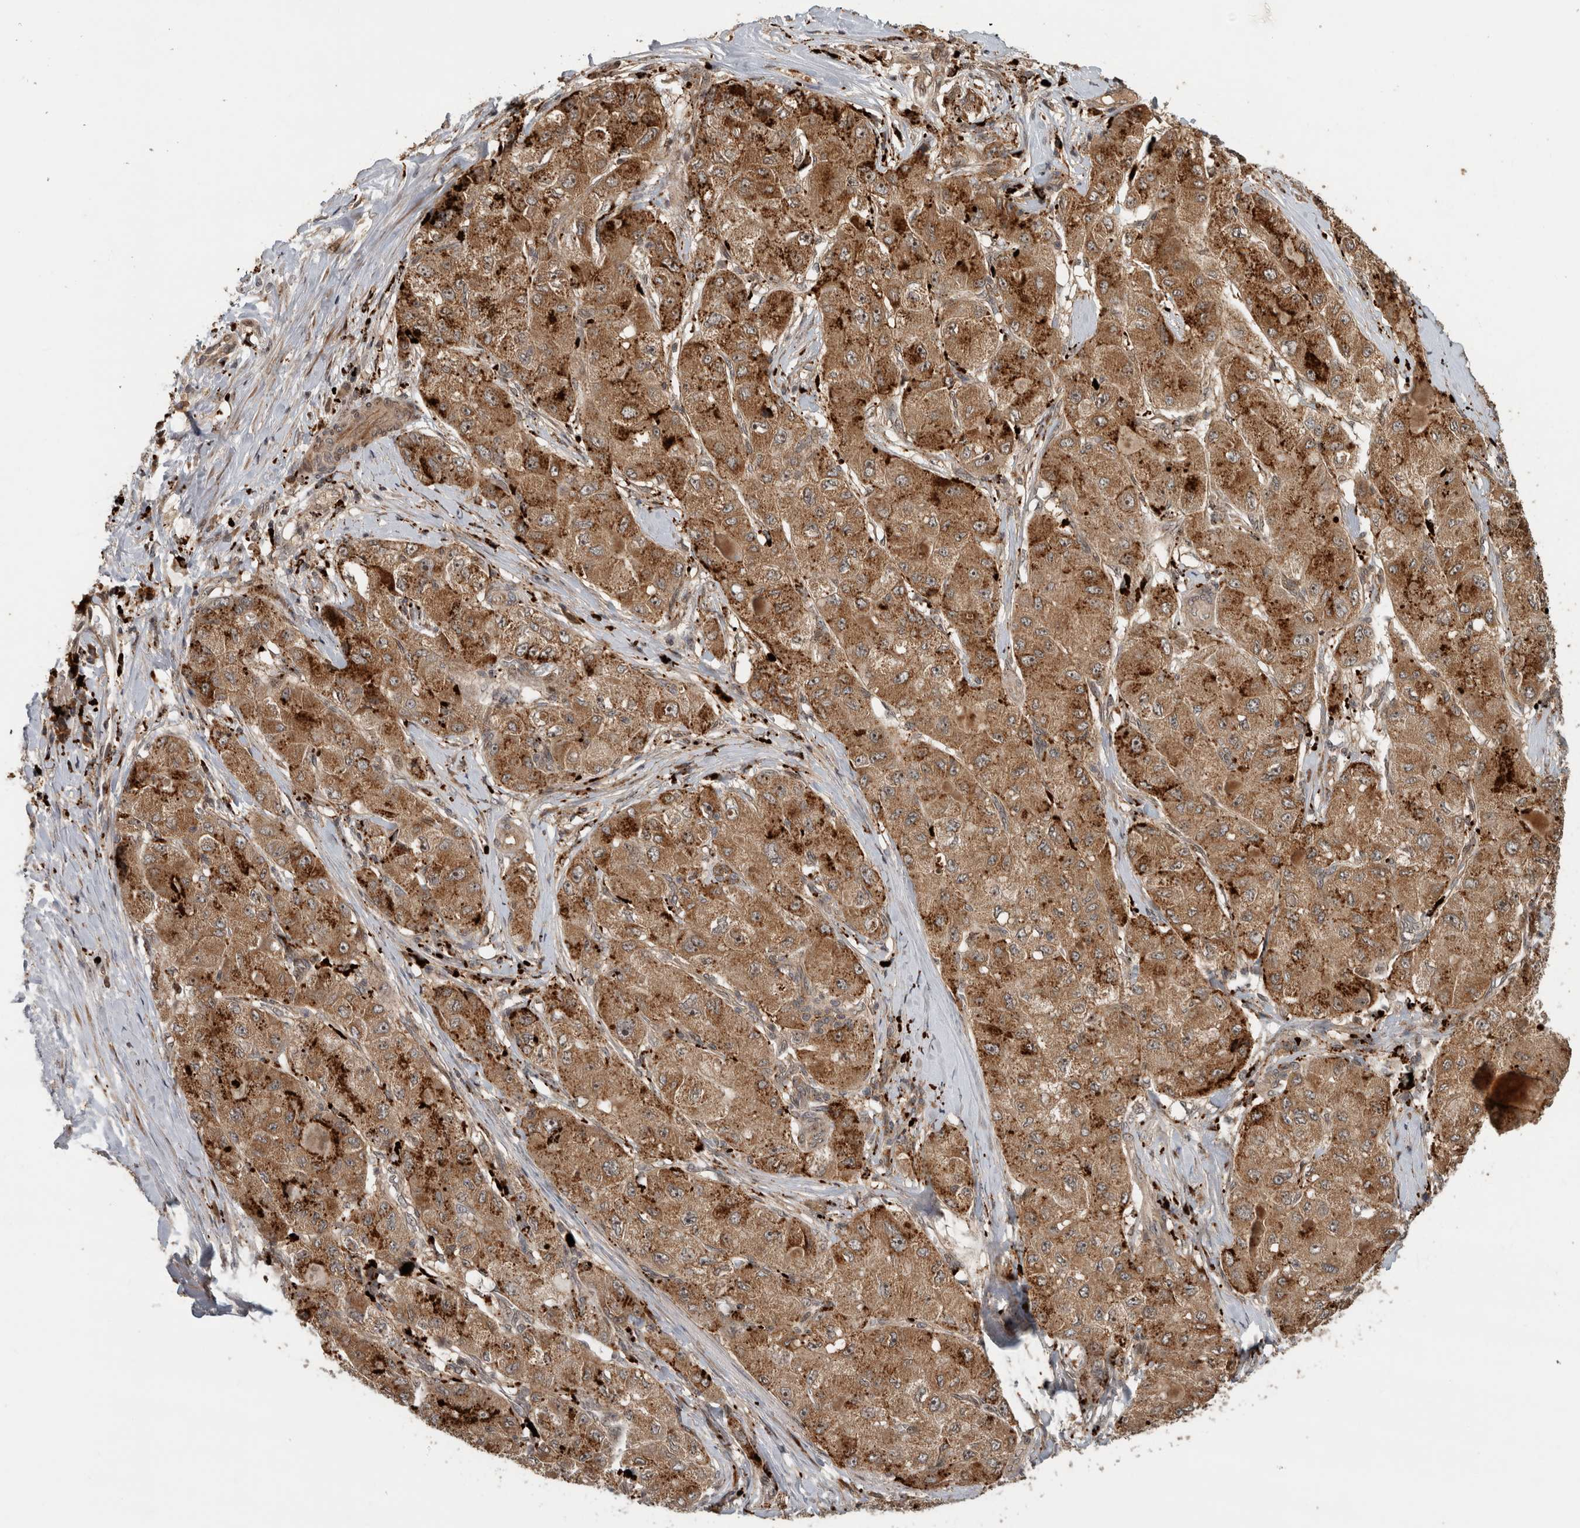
{"staining": {"intensity": "strong", "quantity": ">75%", "location": "cytoplasmic/membranous"}, "tissue": "liver cancer", "cell_type": "Tumor cells", "image_type": "cancer", "snomed": [{"axis": "morphology", "description": "Carcinoma, Hepatocellular, NOS"}, {"axis": "topography", "description": "Liver"}], "caption": "Protein expression by IHC reveals strong cytoplasmic/membranous expression in about >75% of tumor cells in liver cancer (hepatocellular carcinoma). (DAB = brown stain, brightfield microscopy at high magnification).", "gene": "PITPNC1", "patient": {"sex": "male", "age": 80}}